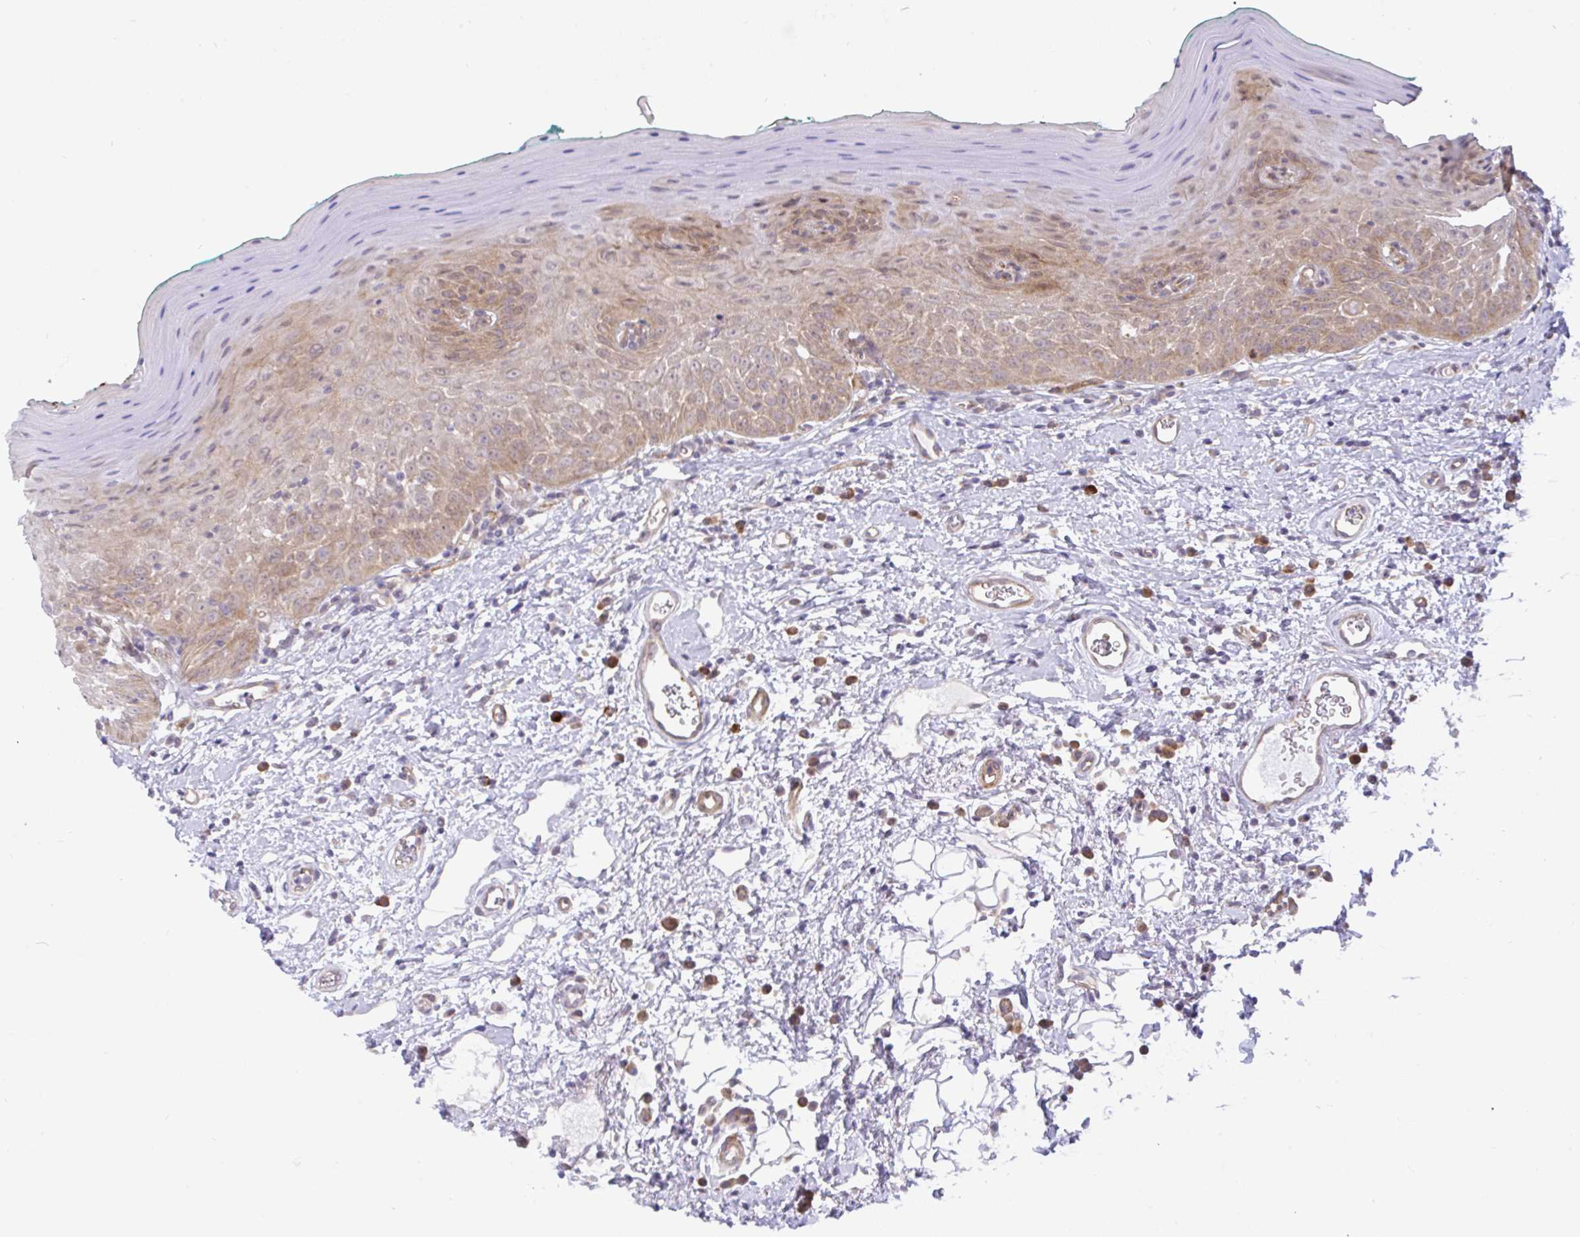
{"staining": {"intensity": "moderate", "quantity": ">75%", "location": "cytoplasmic/membranous,nuclear"}, "tissue": "oral mucosa", "cell_type": "Squamous epithelial cells", "image_type": "normal", "snomed": [{"axis": "morphology", "description": "Normal tissue, NOS"}, {"axis": "topography", "description": "Oral tissue"}, {"axis": "topography", "description": "Tounge, NOS"}], "caption": "The photomicrograph demonstrates immunohistochemical staining of benign oral mucosa. There is moderate cytoplasmic/membranous,nuclear expression is appreciated in about >75% of squamous epithelial cells. The staining was performed using DAB to visualize the protein expression in brown, while the nuclei were stained in blue with hematoxylin (Magnification: 20x).", "gene": "DLEU7", "patient": {"sex": "male", "age": 83}}